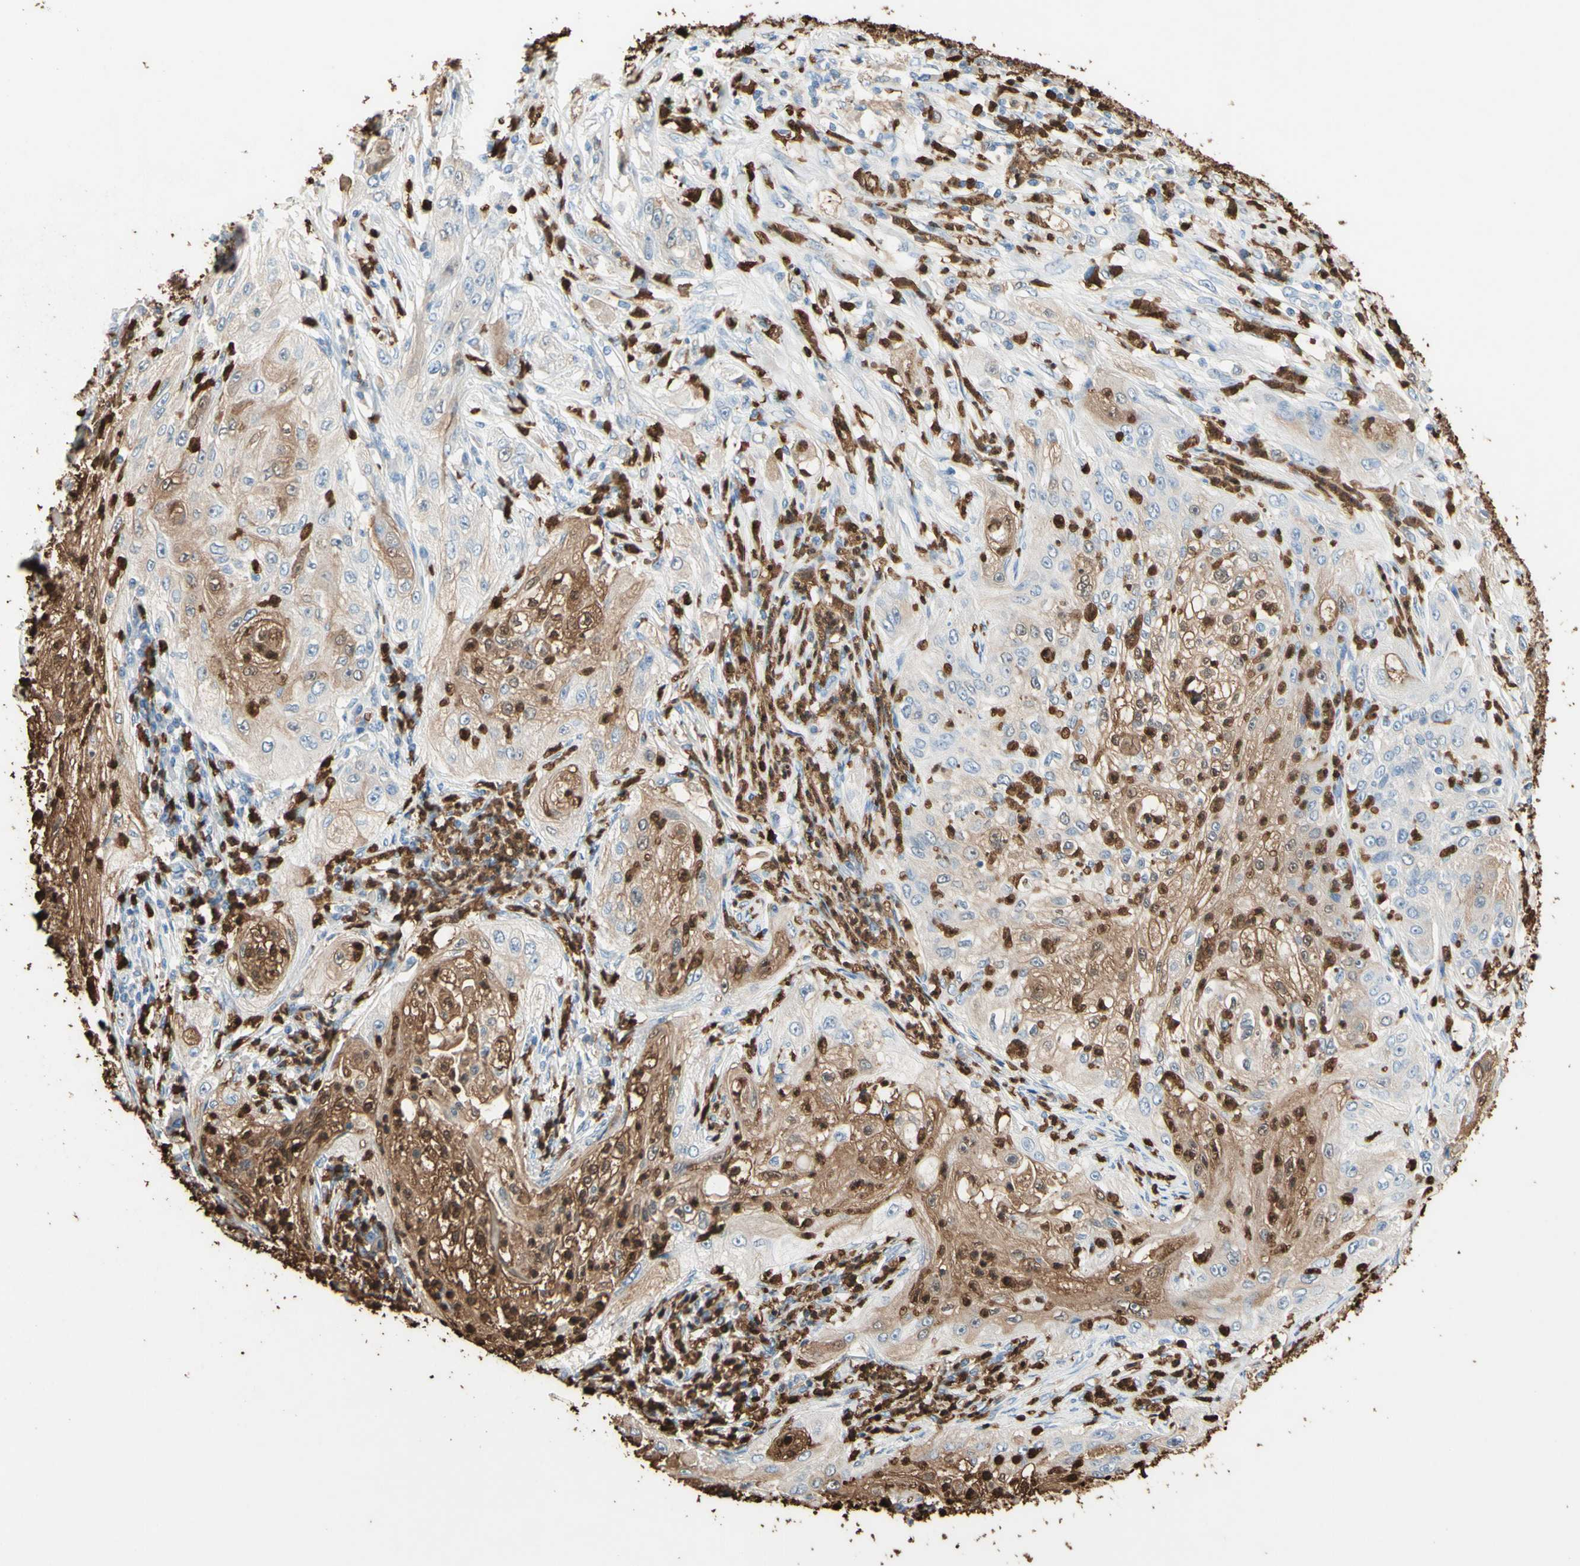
{"staining": {"intensity": "moderate", "quantity": "25%-75%", "location": "cytoplasmic/membranous,nuclear"}, "tissue": "lung cancer", "cell_type": "Tumor cells", "image_type": "cancer", "snomed": [{"axis": "morphology", "description": "Inflammation, NOS"}, {"axis": "morphology", "description": "Squamous cell carcinoma, NOS"}, {"axis": "topography", "description": "Lymph node"}, {"axis": "topography", "description": "Soft tissue"}, {"axis": "topography", "description": "Lung"}], "caption": "Immunohistochemistry (IHC) image of neoplastic tissue: human lung cancer stained using immunohistochemistry exhibits medium levels of moderate protein expression localized specifically in the cytoplasmic/membranous and nuclear of tumor cells, appearing as a cytoplasmic/membranous and nuclear brown color.", "gene": "NFKBIZ", "patient": {"sex": "male", "age": 66}}